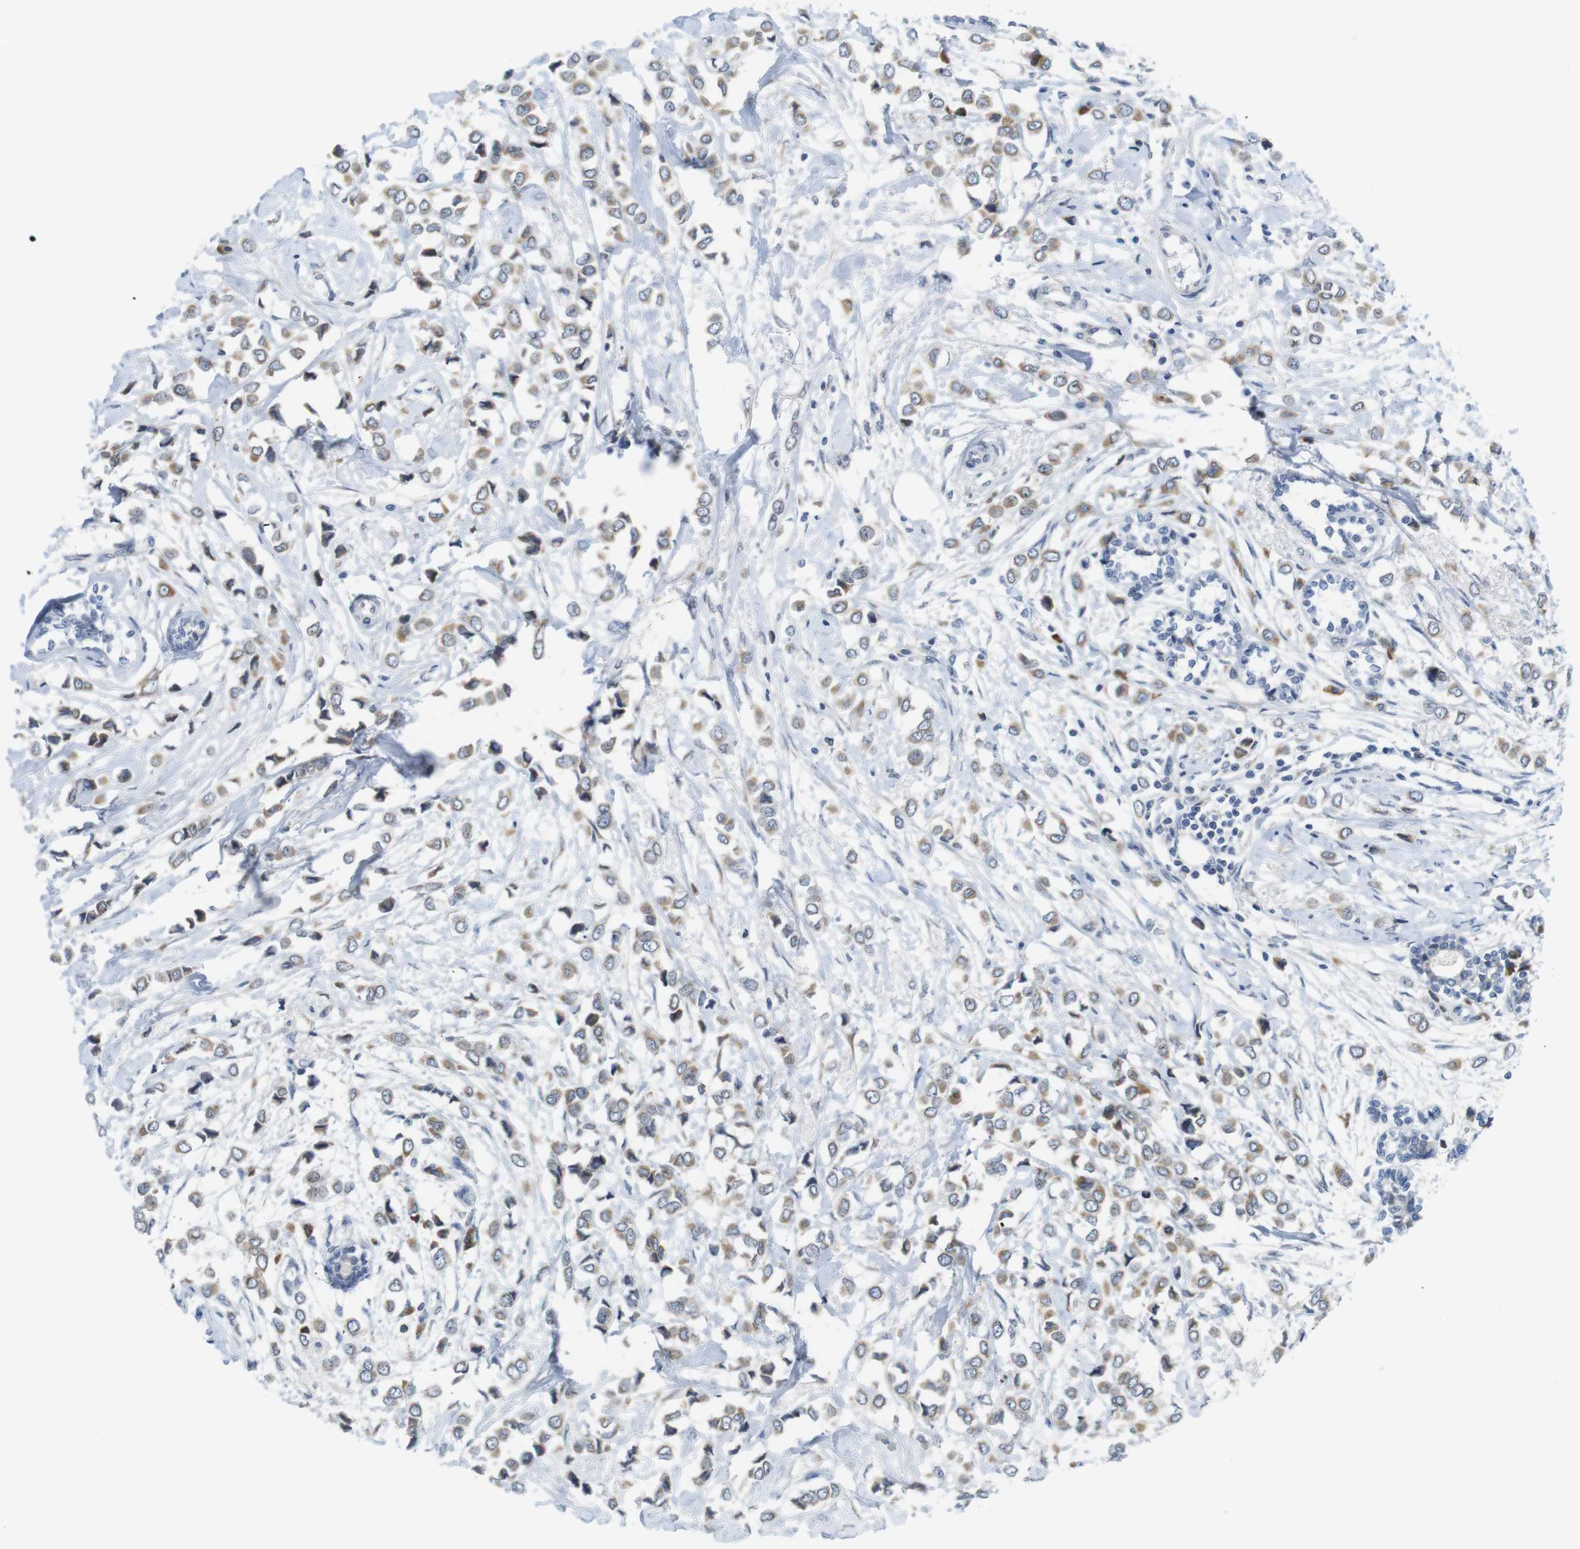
{"staining": {"intensity": "moderate", "quantity": "25%-75%", "location": "cytoplasmic/membranous"}, "tissue": "breast cancer", "cell_type": "Tumor cells", "image_type": "cancer", "snomed": [{"axis": "morphology", "description": "Lobular carcinoma"}, {"axis": "topography", "description": "Breast"}], "caption": "The photomicrograph shows a brown stain indicating the presence of a protein in the cytoplasmic/membranous of tumor cells in breast cancer (lobular carcinoma).", "gene": "ERGIC3", "patient": {"sex": "female", "age": 51}}